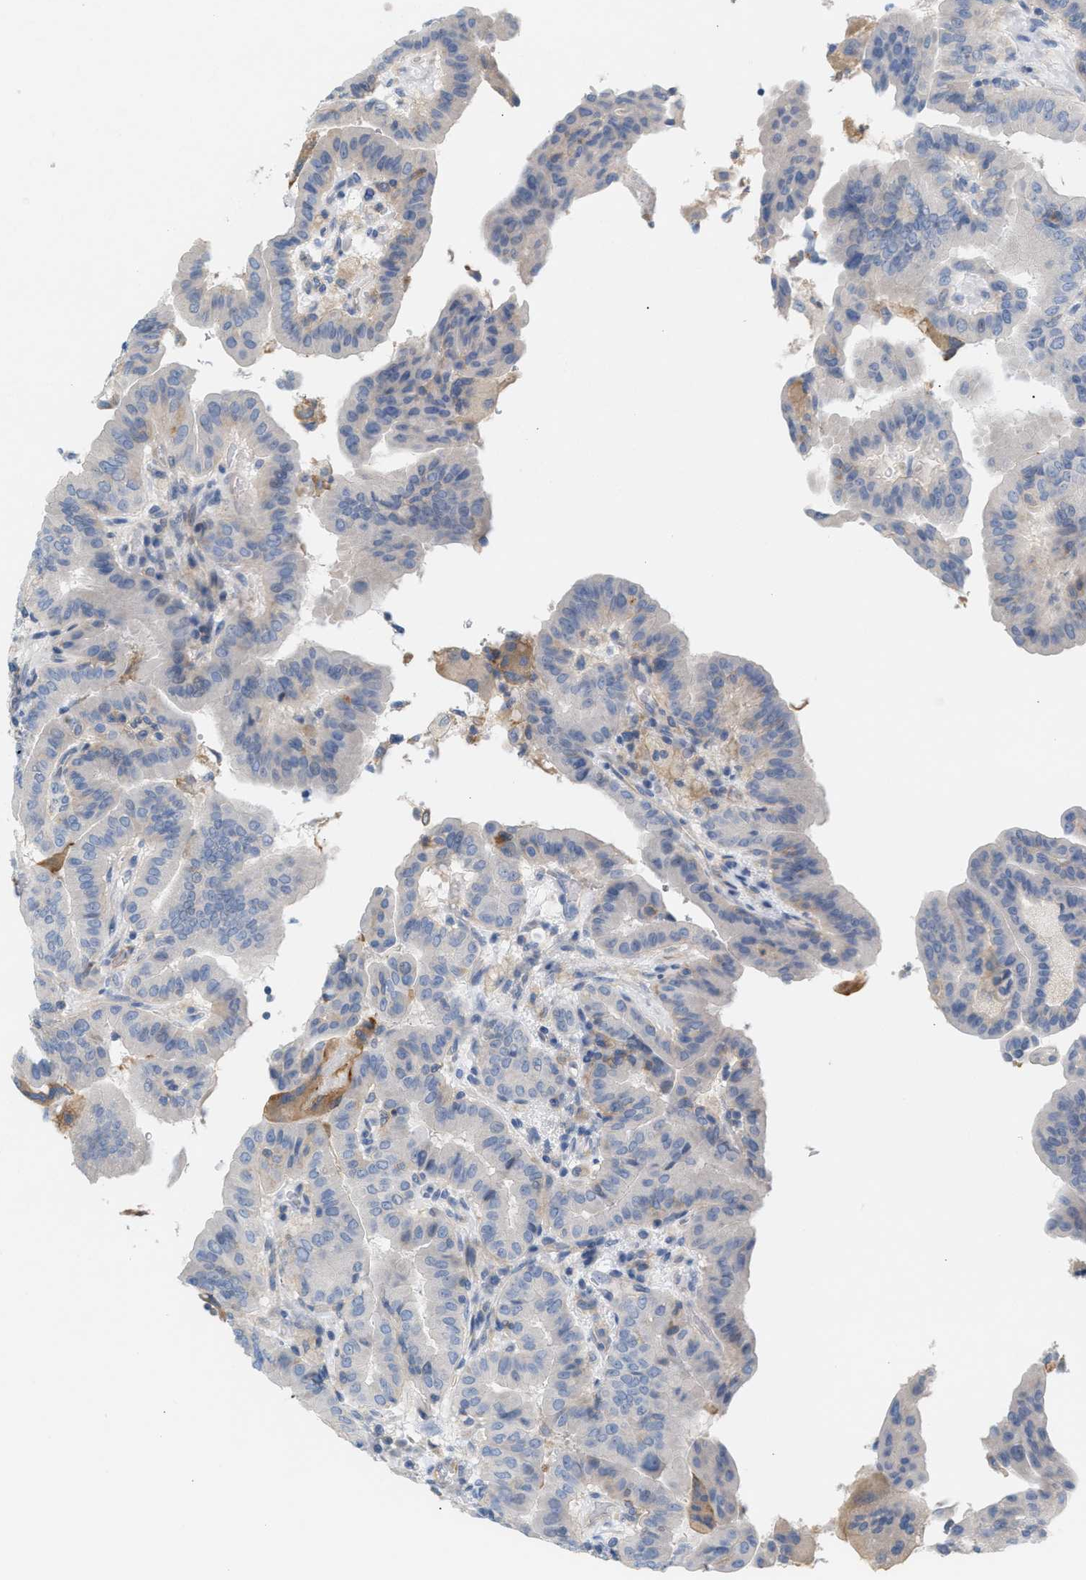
{"staining": {"intensity": "negative", "quantity": "none", "location": "none"}, "tissue": "thyroid cancer", "cell_type": "Tumor cells", "image_type": "cancer", "snomed": [{"axis": "morphology", "description": "Papillary adenocarcinoma, NOS"}, {"axis": "topography", "description": "Thyroid gland"}], "caption": "Immunohistochemistry (IHC) histopathology image of neoplastic tissue: human thyroid cancer (papillary adenocarcinoma) stained with DAB reveals no significant protein positivity in tumor cells.", "gene": "LRCH1", "patient": {"sex": "male", "age": 33}}